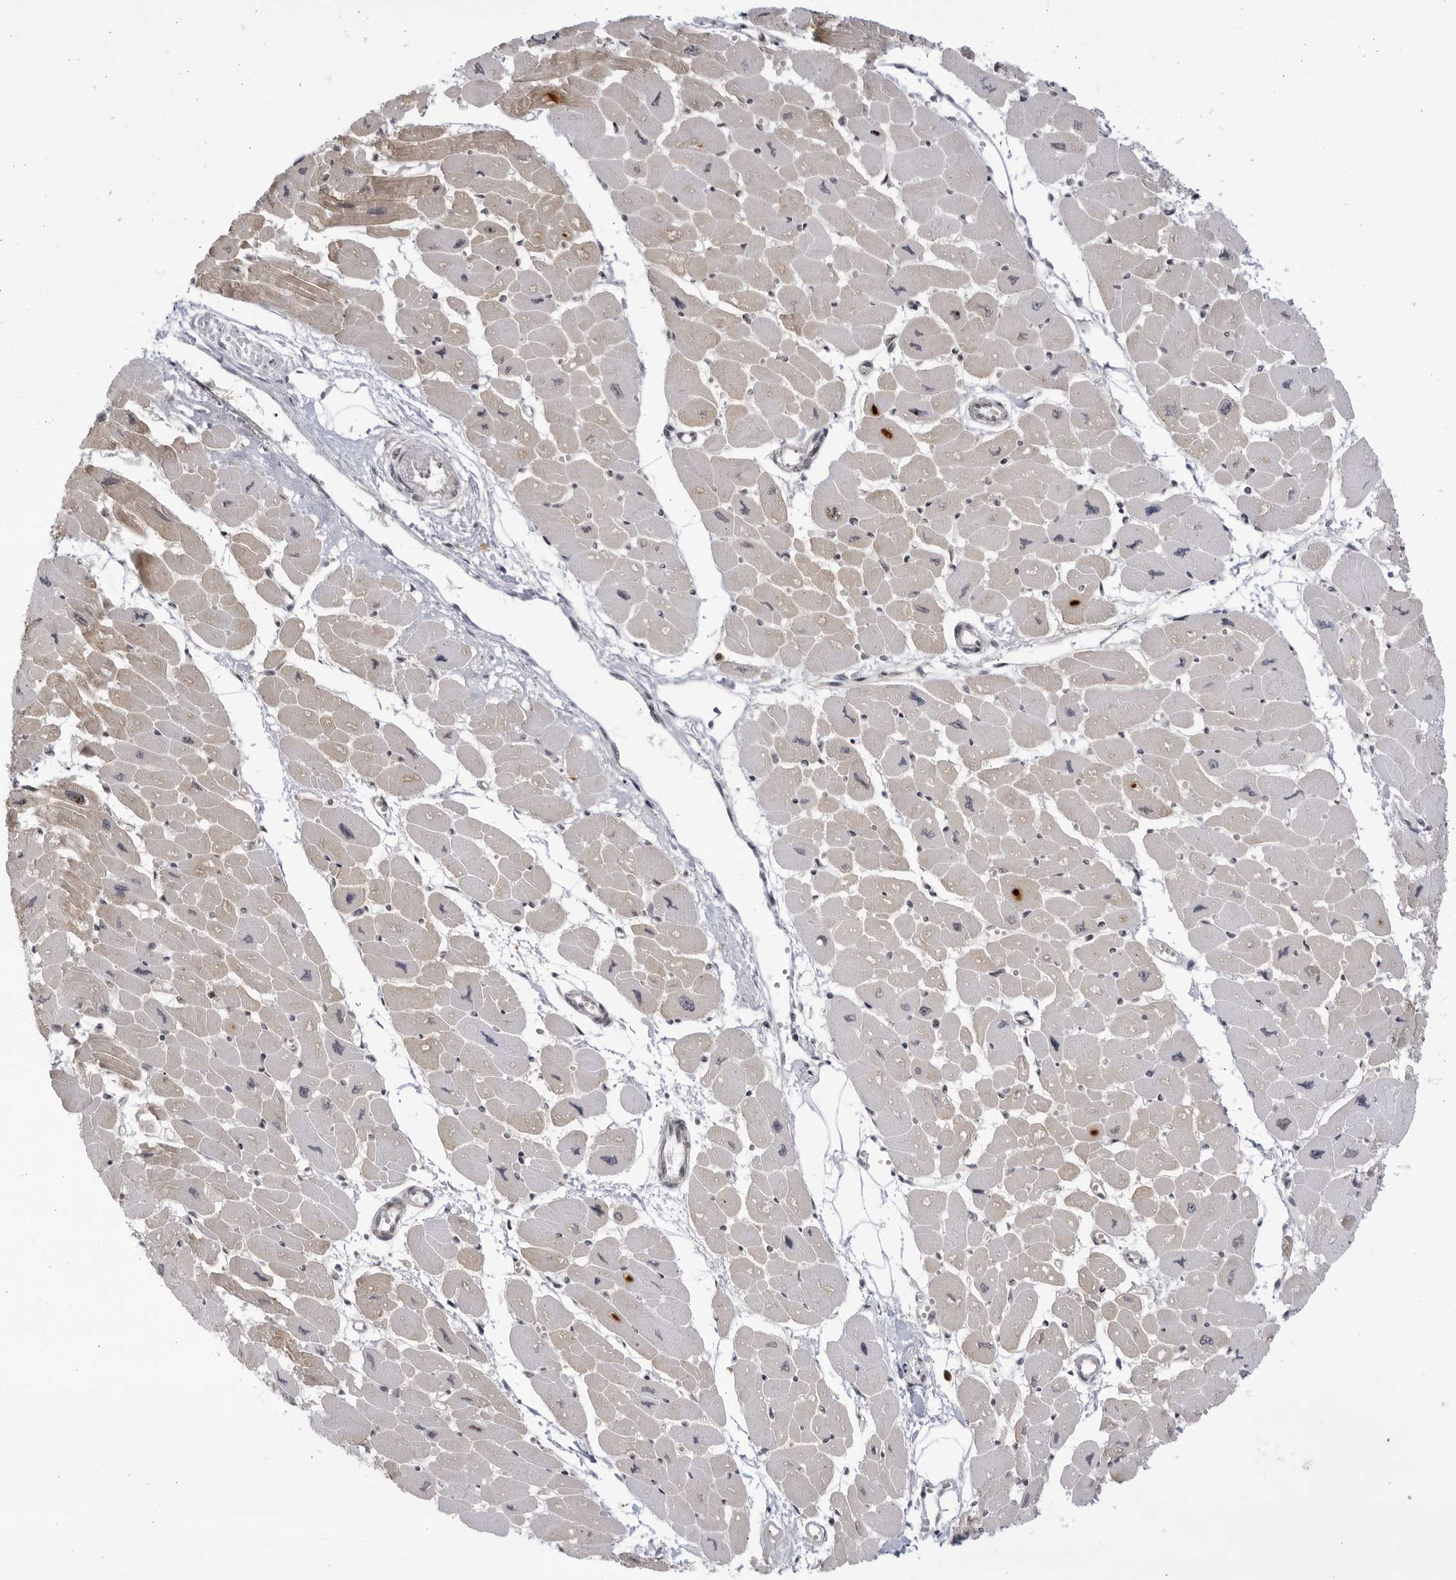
{"staining": {"intensity": "weak", "quantity": "25%-75%", "location": "cytoplasmic/membranous,nuclear"}, "tissue": "heart muscle", "cell_type": "Cardiomyocytes", "image_type": "normal", "snomed": [{"axis": "morphology", "description": "Normal tissue, NOS"}, {"axis": "topography", "description": "Heart"}], "caption": "DAB (3,3'-diaminobenzidine) immunohistochemical staining of unremarkable human heart muscle displays weak cytoplasmic/membranous,nuclear protein staining in approximately 25%-75% of cardiomyocytes. The protein is shown in brown color, while the nuclei are stained blue.", "gene": "RASGEF1C", "patient": {"sex": "female", "age": 54}}